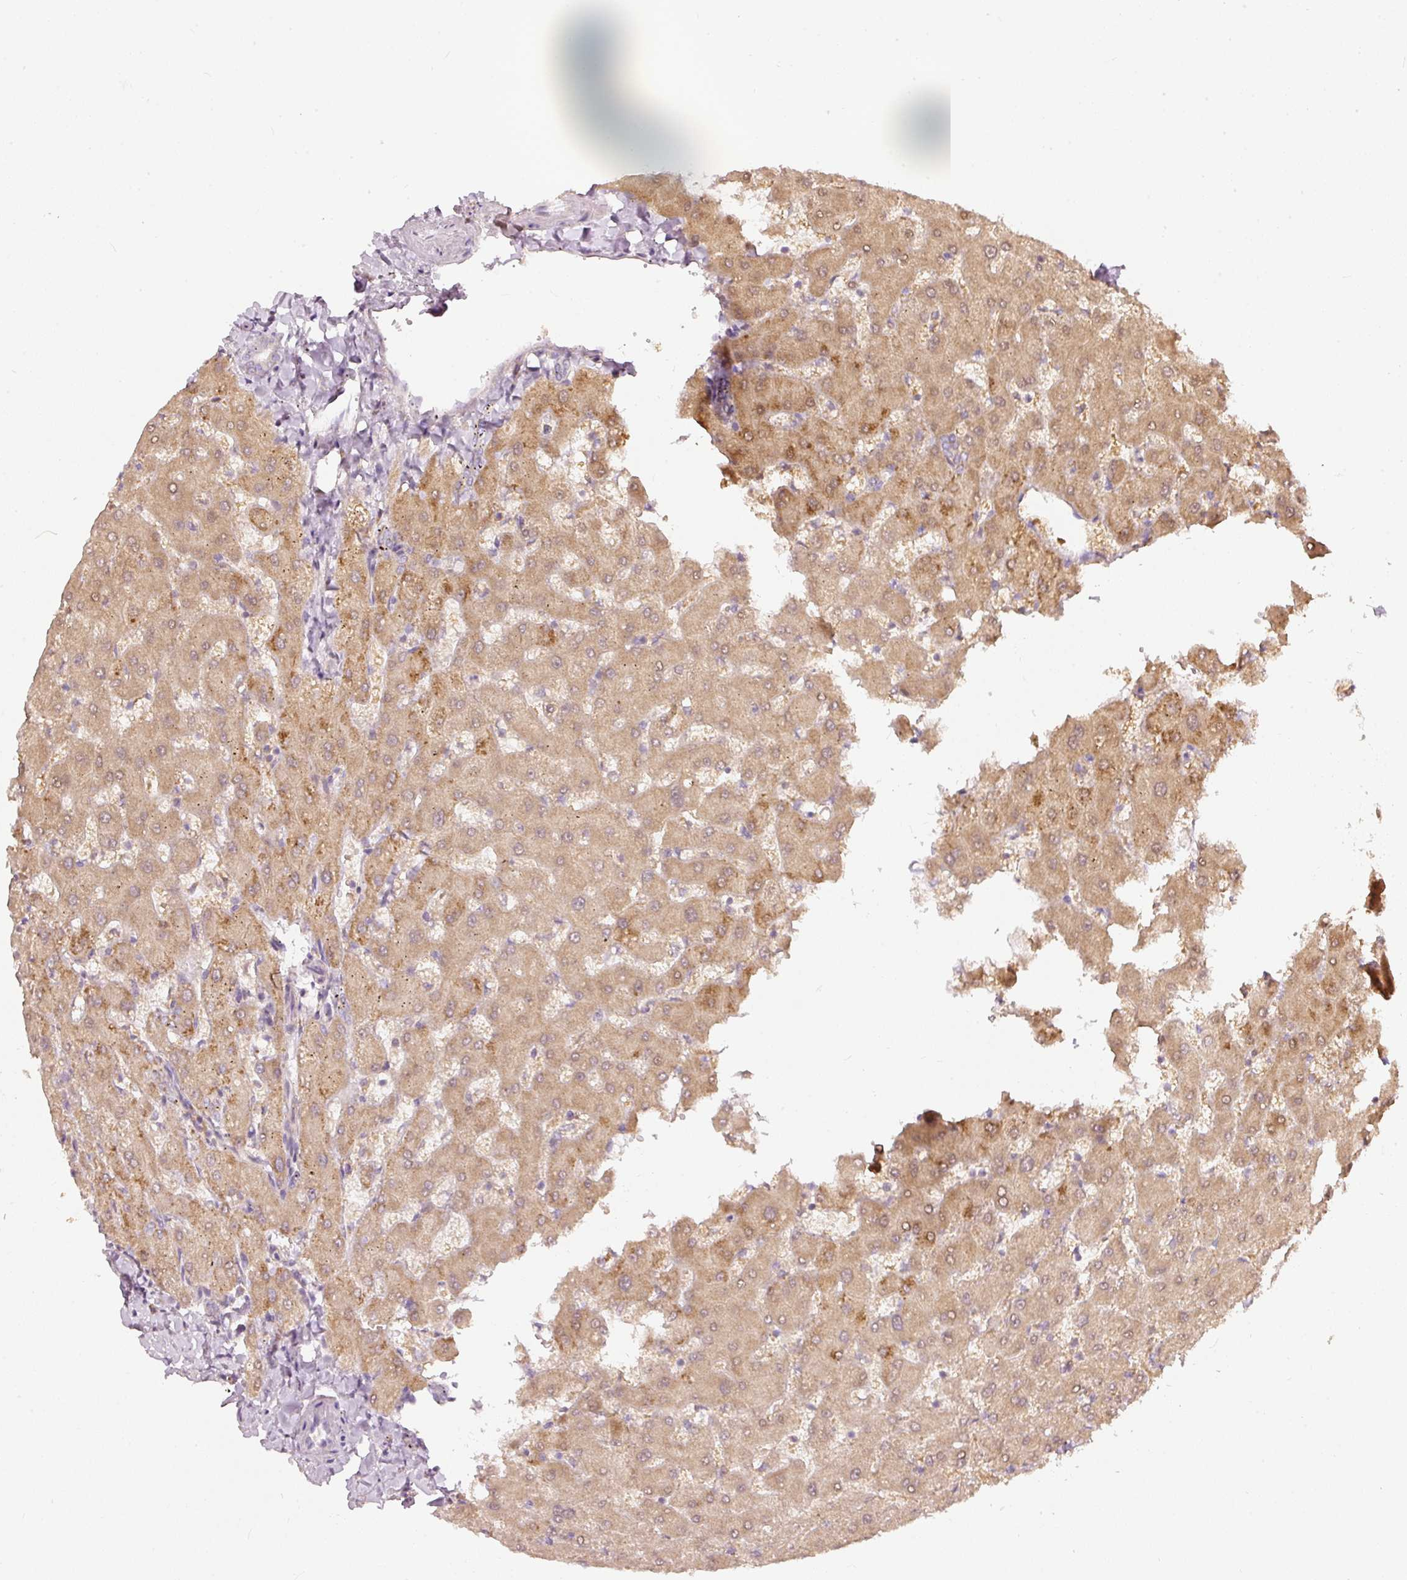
{"staining": {"intensity": "negative", "quantity": "none", "location": "none"}, "tissue": "liver", "cell_type": "Cholangiocytes", "image_type": "normal", "snomed": [{"axis": "morphology", "description": "Normal tissue, NOS"}, {"axis": "topography", "description": "Liver"}], "caption": "Liver stained for a protein using IHC reveals no positivity cholangiocytes.", "gene": "SNAPC5", "patient": {"sex": "female", "age": 63}}